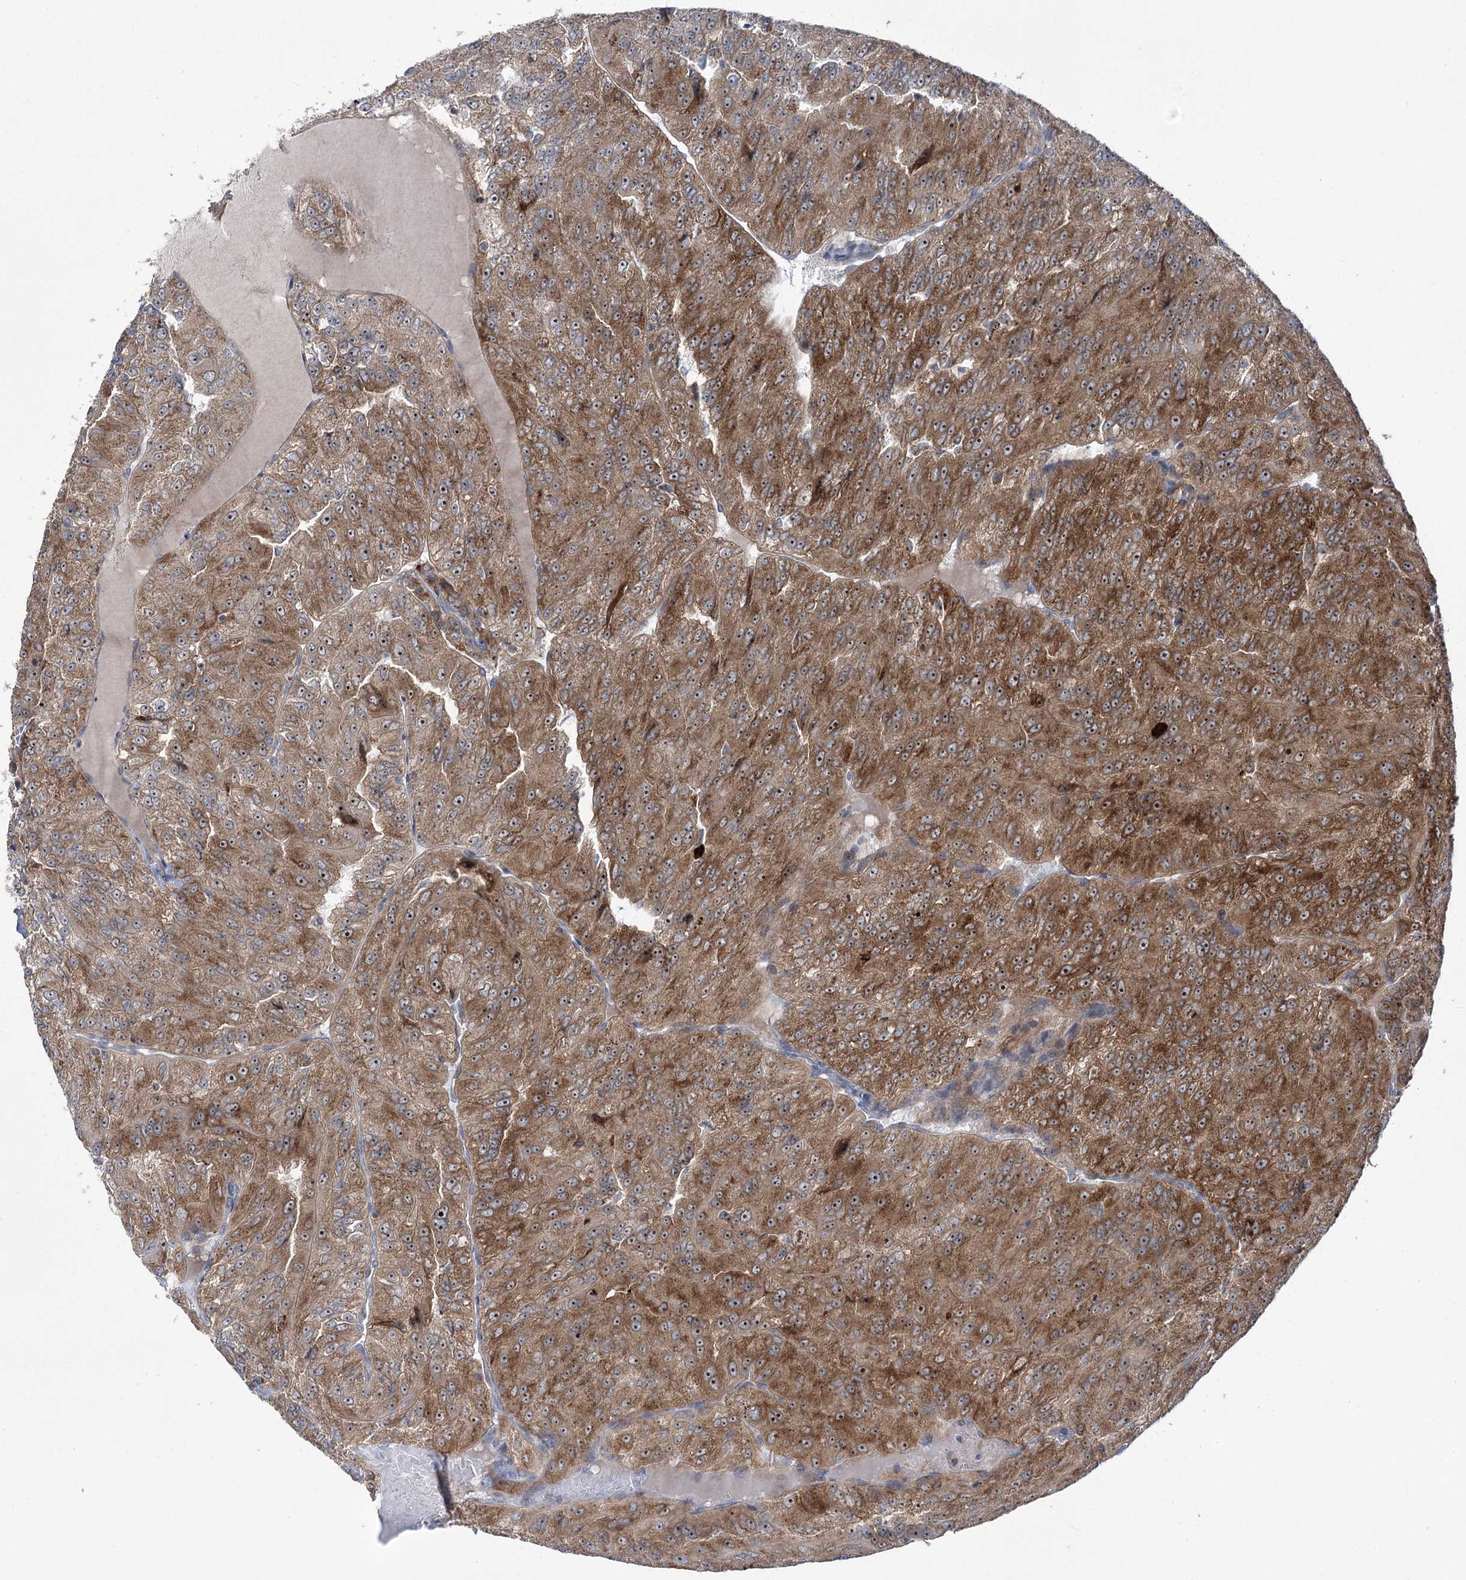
{"staining": {"intensity": "moderate", "quantity": ">75%", "location": "cytoplasmic/membranous,nuclear"}, "tissue": "renal cancer", "cell_type": "Tumor cells", "image_type": "cancer", "snomed": [{"axis": "morphology", "description": "Adenocarcinoma, NOS"}, {"axis": "topography", "description": "Kidney"}], "caption": "Renal cancer (adenocarcinoma) stained for a protein (brown) exhibits moderate cytoplasmic/membranous and nuclear positive positivity in approximately >75% of tumor cells.", "gene": "ZNF622", "patient": {"sex": "female", "age": 63}}